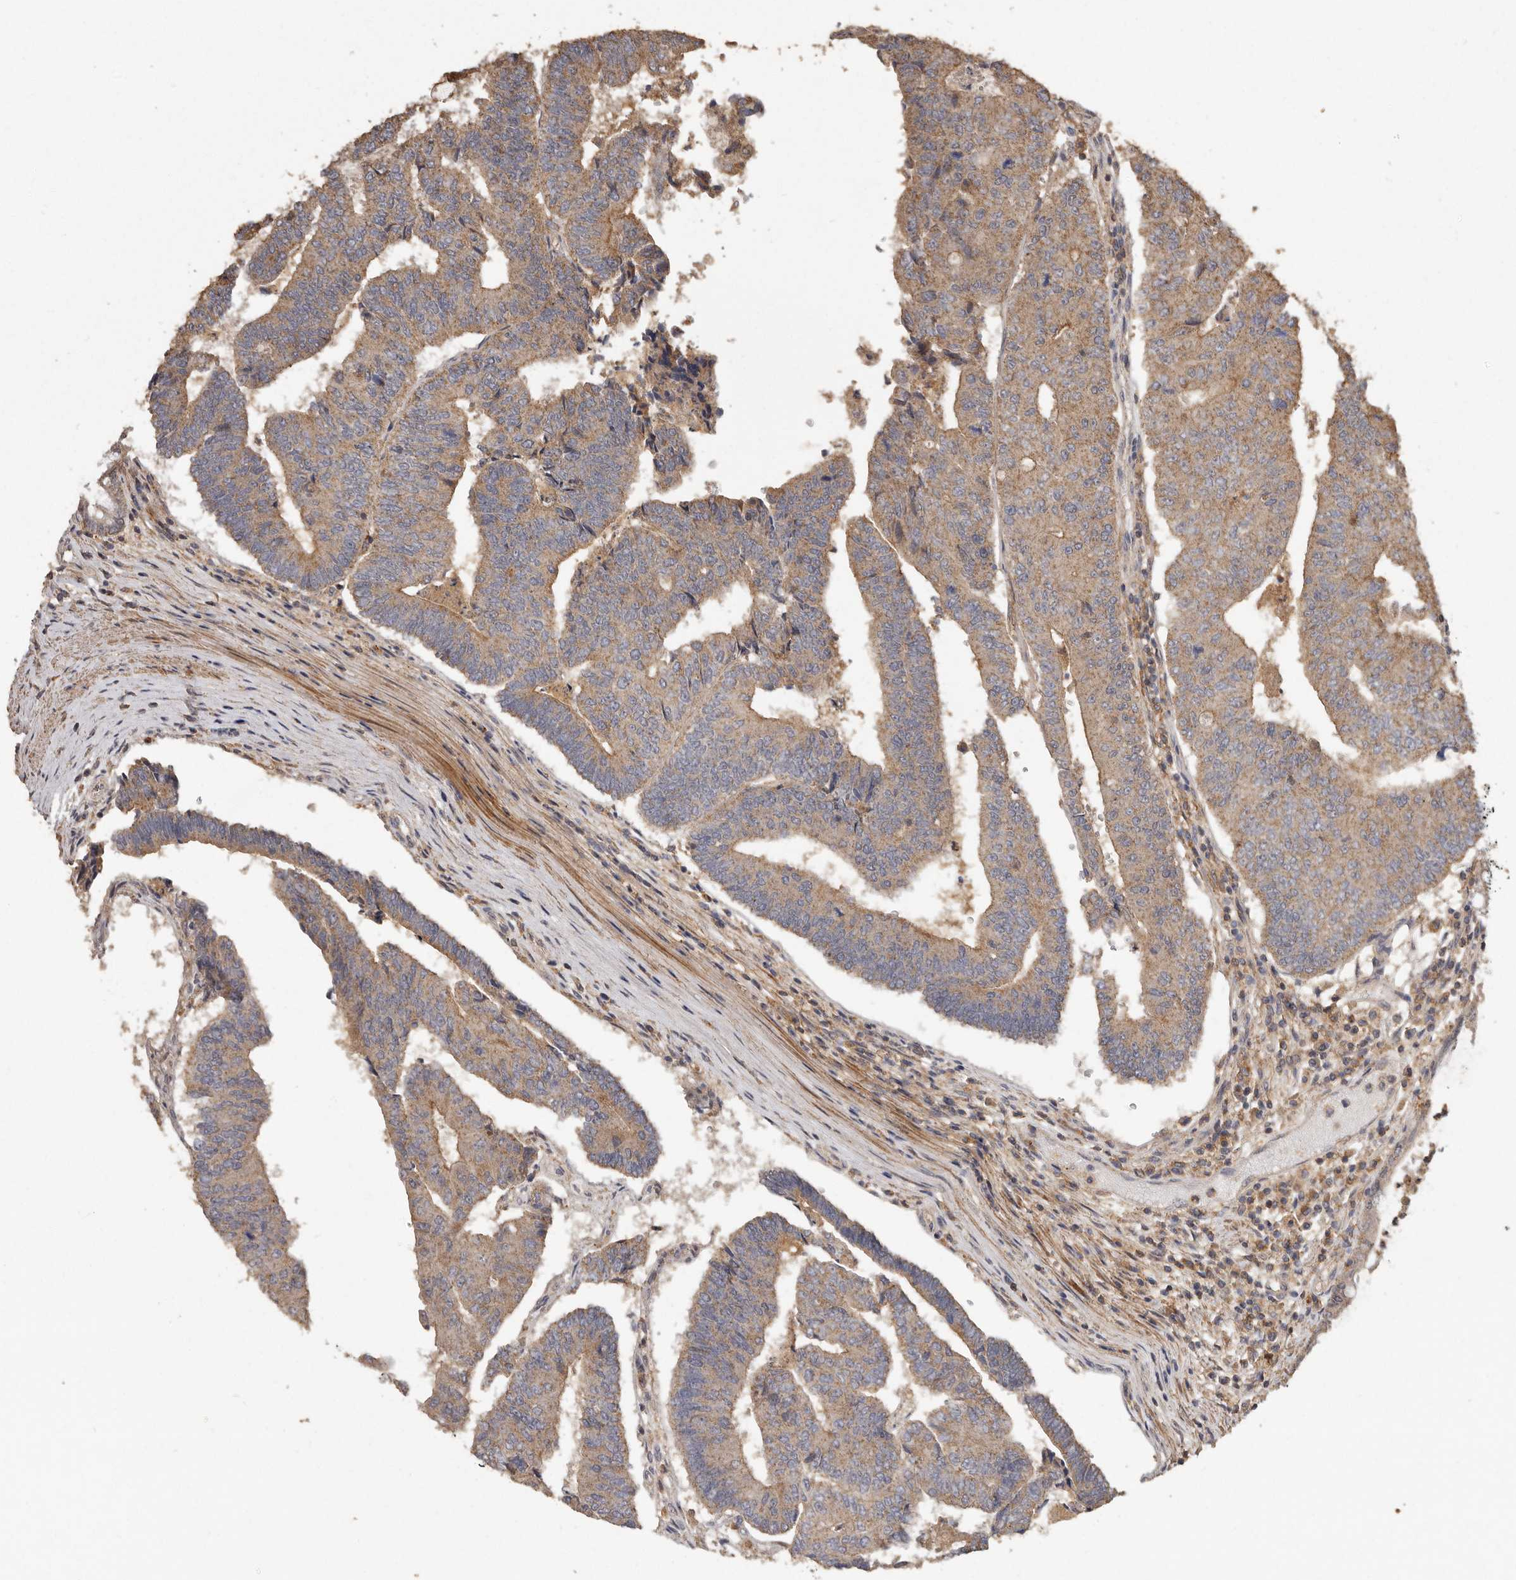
{"staining": {"intensity": "moderate", "quantity": ">75%", "location": "cytoplasmic/membranous"}, "tissue": "colorectal cancer", "cell_type": "Tumor cells", "image_type": "cancer", "snomed": [{"axis": "morphology", "description": "Adenocarcinoma, NOS"}, {"axis": "topography", "description": "Colon"}], "caption": "Immunohistochemical staining of colorectal cancer (adenocarcinoma) demonstrates medium levels of moderate cytoplasmic/membranous expression in about >75% of tumor cells. (Brightfield microscopy of DAB IHC at high magnification).", "gene": "RWDD1", "patient": {"sex": "female", "age": 67}}